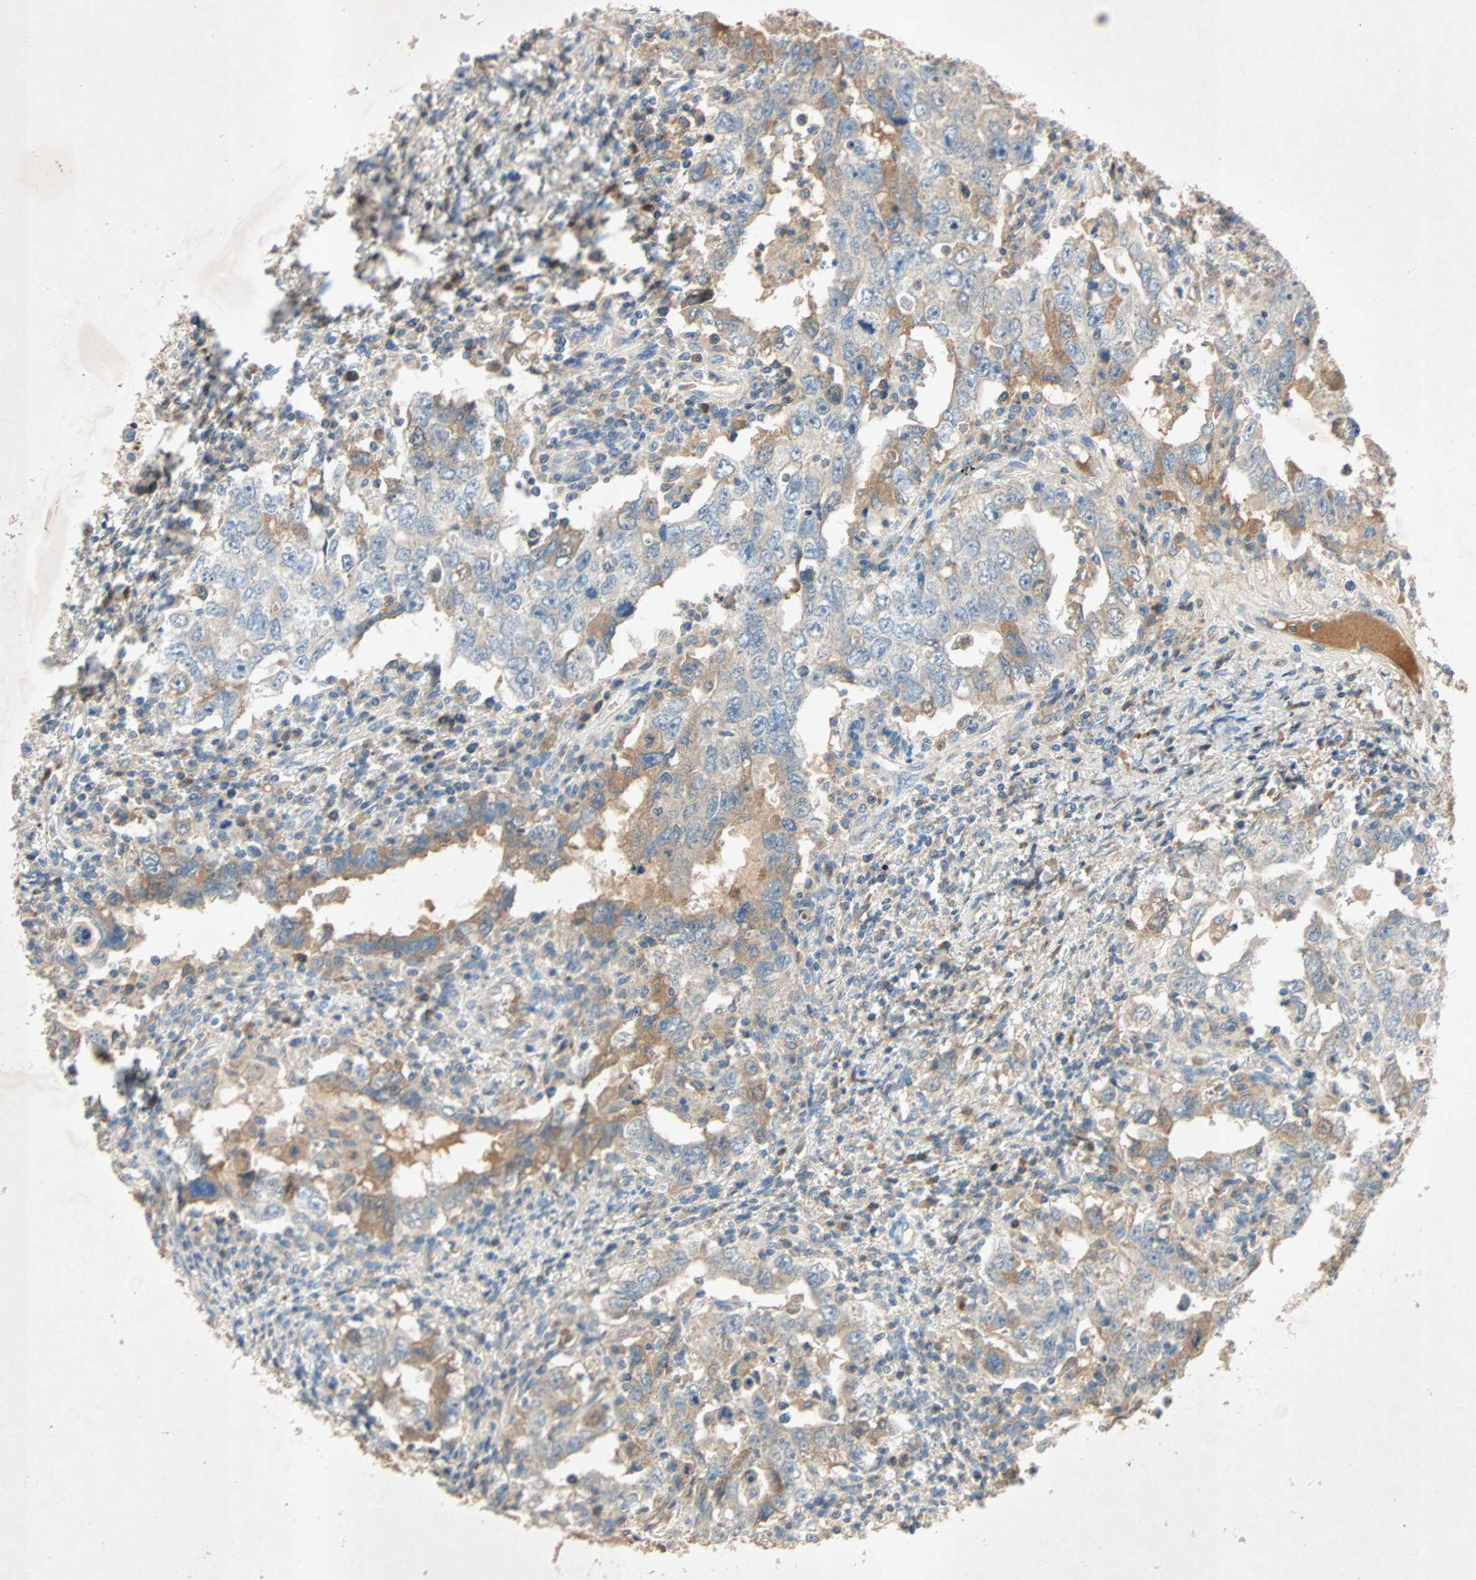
{"staining": {"intensity": "weak", "quantity": "25%-75%", "location": "cytoplasmic/membranous"}, "tissue": "testis cancer", "cell_type": "Tumor cells", "image_type": "cancer", "snomed": [{"axis": "morphology", "description": "Carcinoma, Embryonal, NOS"}, {"axis": "topography", "description": "Testis"}], "caption": "Immunohistochemical staining of testis cancer reveals low levels of weak cytoplasmic/membranous expression in about 25%-75% of tumor cells.", "gene": "XYLT1", "patient": {"sex": "male", "age": 26}}